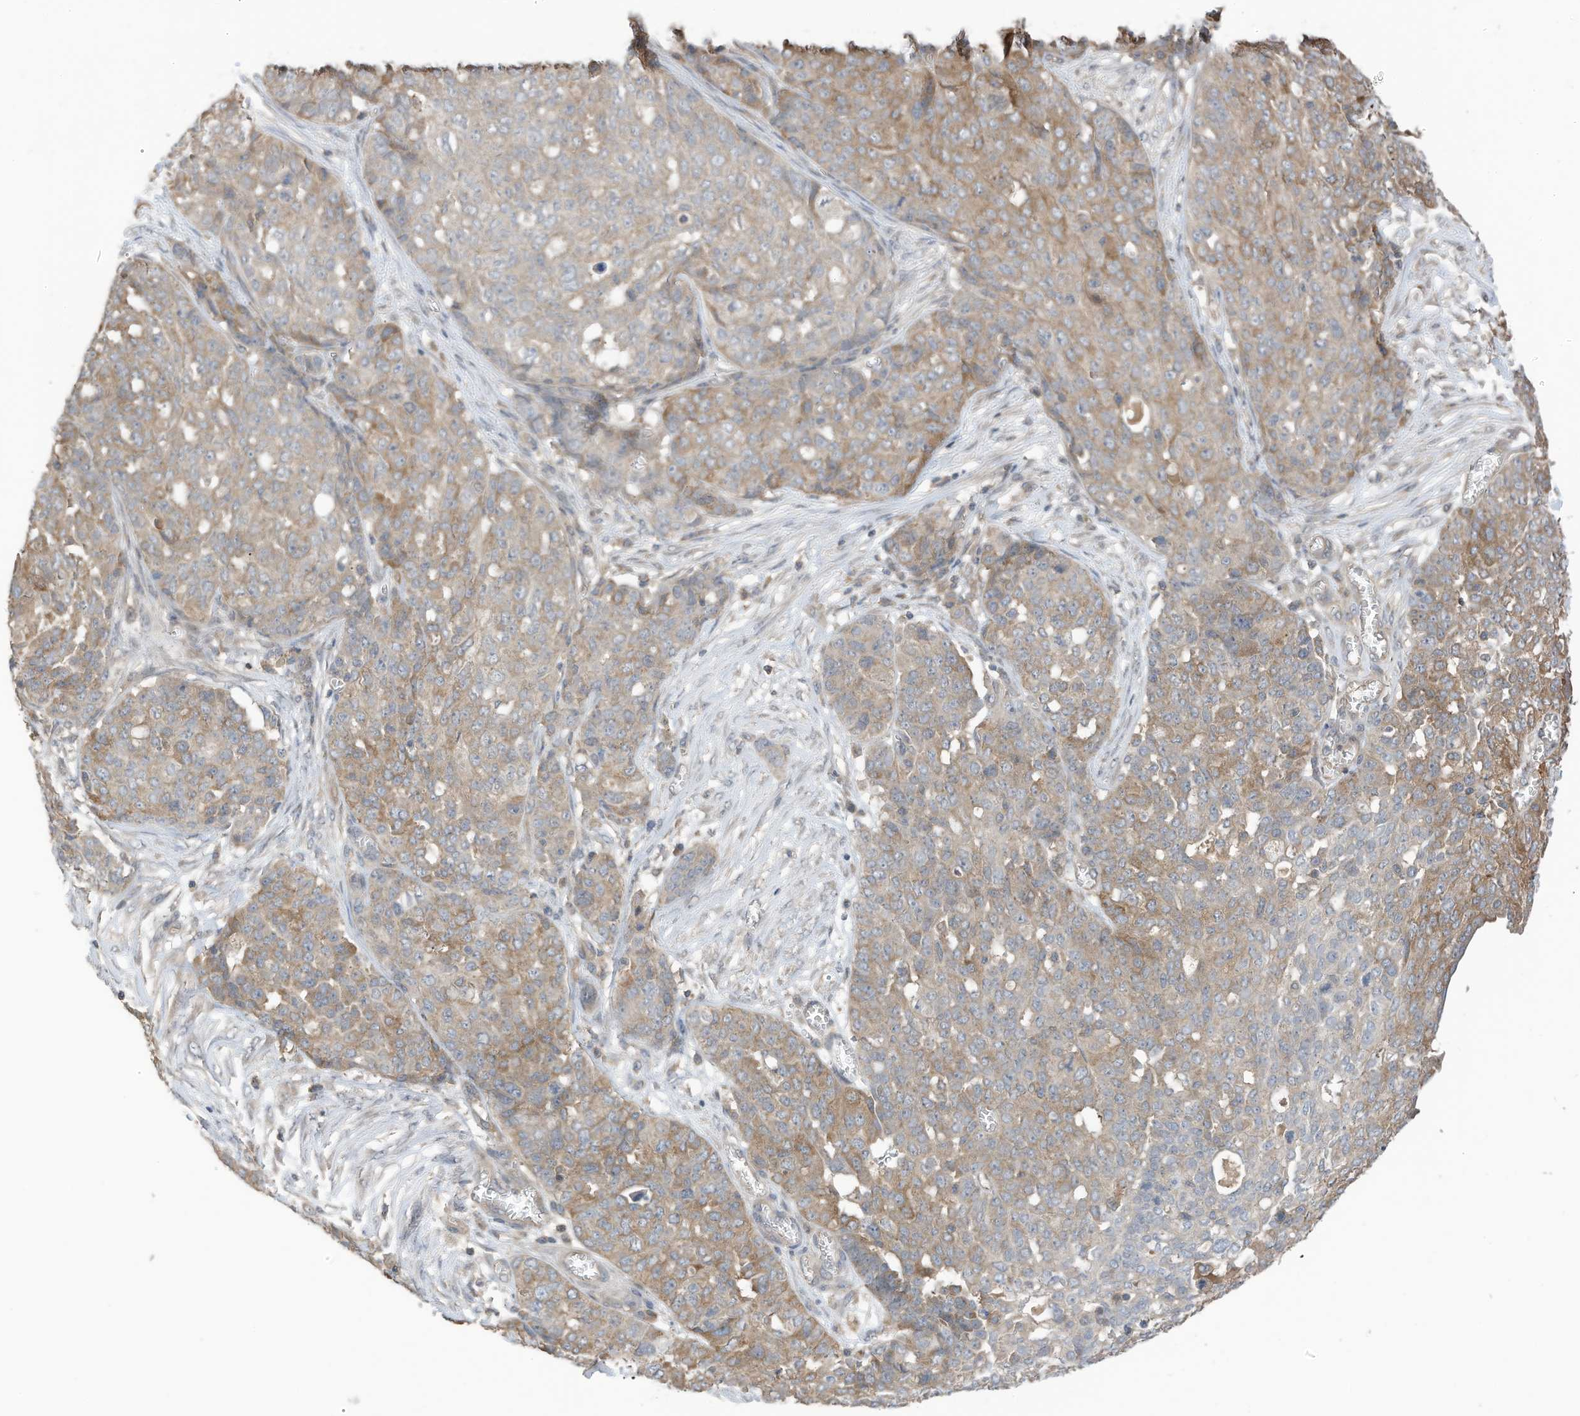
{"staining": {"intensity": "moderate", "quantity": ">75%", "location": "cytoplasmic/membranous"}, "tissue": "ovarian cancer", "cell_type": "Tumor cells", "image_type": "cancer", "snomed": [{"axis": "morphology", "description": "Cystadenocarcinoma, serous, NOS"}, {"axis": "topography", "description": "Soft tissue"}, {"axis": "topography", "description": "Ovary"}], "caption": "An IHC micrograph of neoplastic tissue is shown. Protein staining in brown highlights moderate cytoplasmic/membranous positivity in ovarian cancer (serous cystadenocarcinoma) within tumor cells. (DAB (3,3'-diaminobenzidine) IHC with brightfield microscopy, high magnification).", "gene": "REC8", "patient": {"sex": "female", "age": 57}}